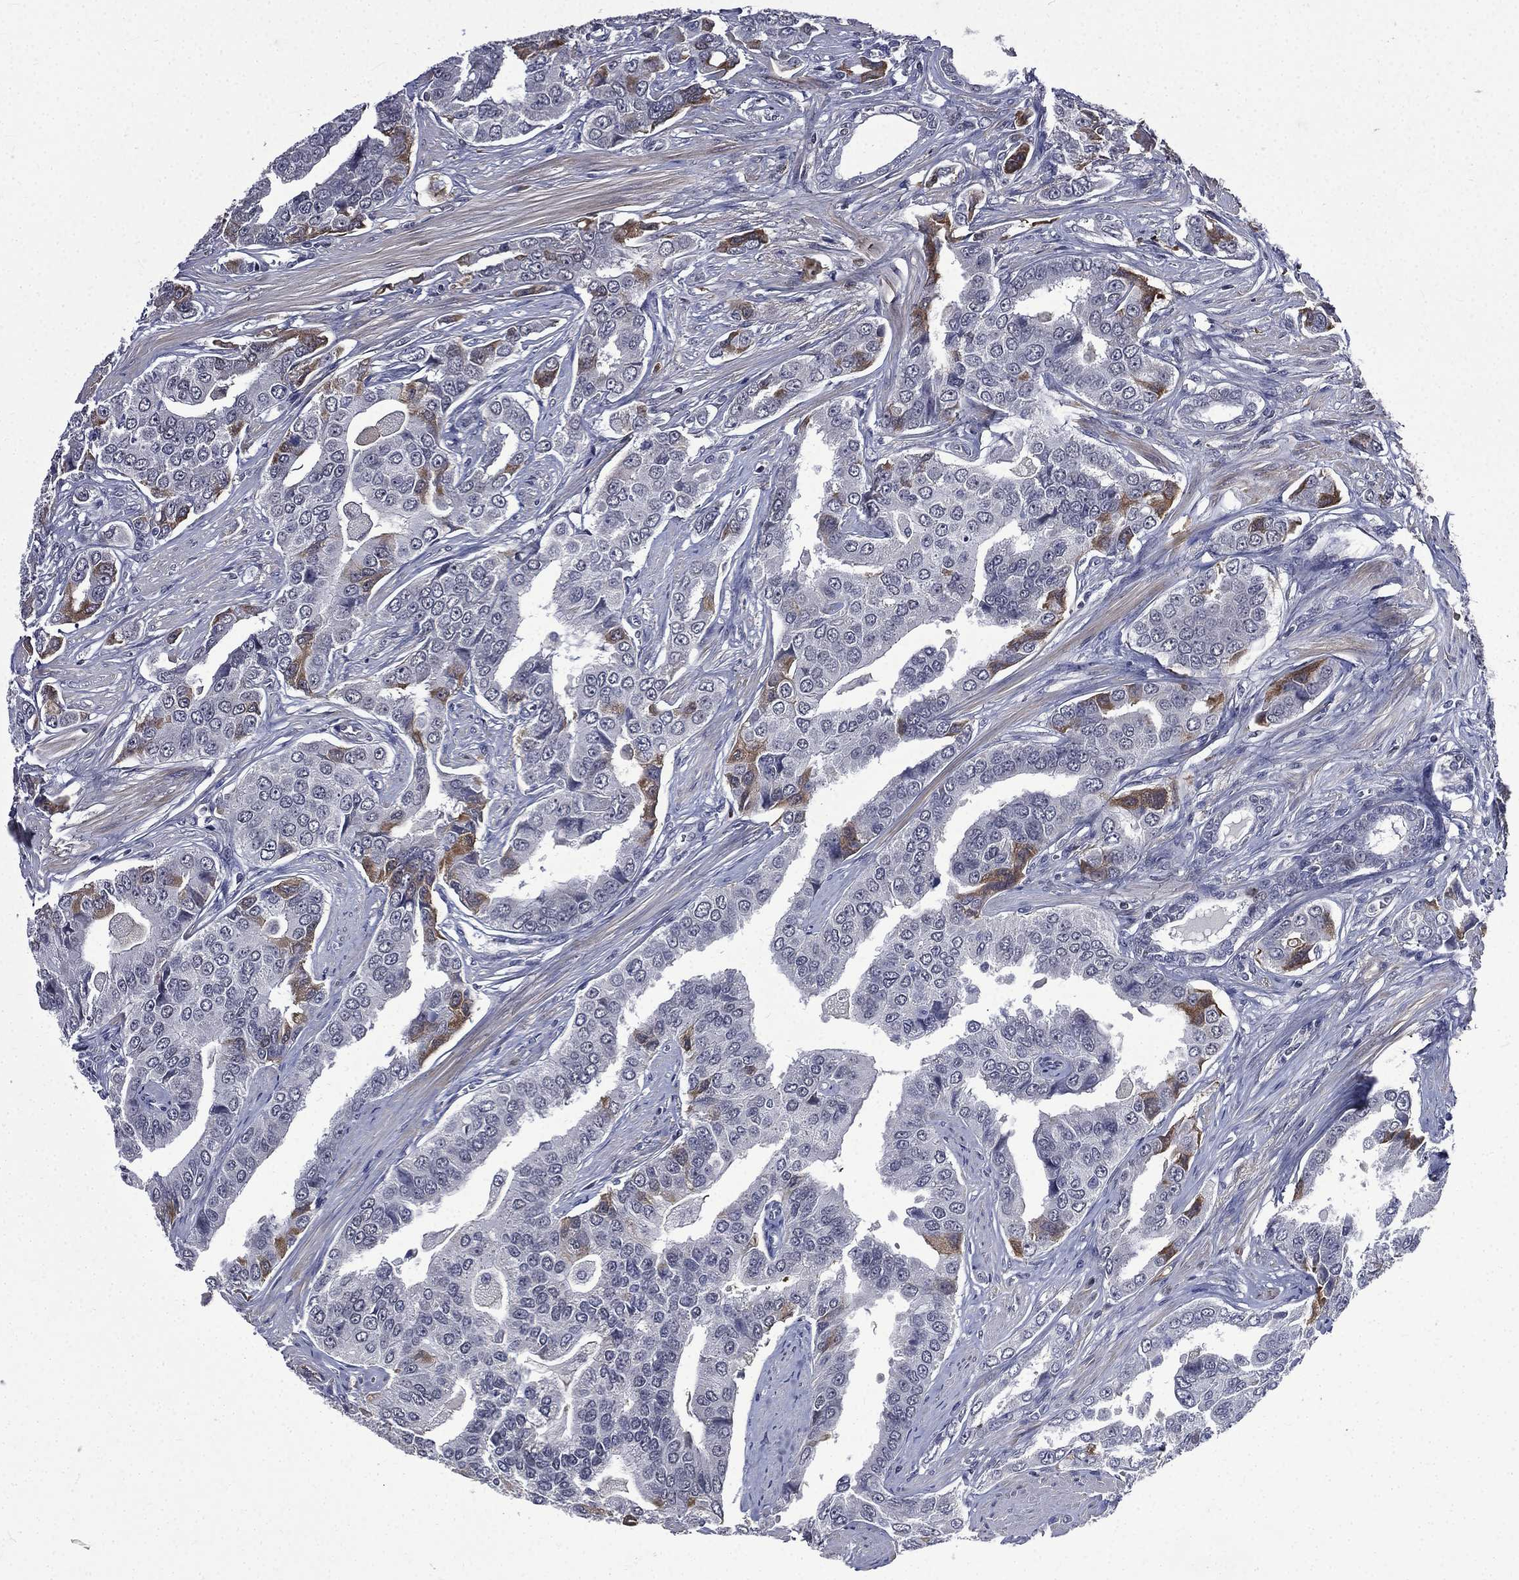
{"staining": {"intensity": "moderate", "quantity": "<25%", "location": "cytoplasmic/membranous"}, "tissue": "prostate cancer", "cell_type": "Tumor cells", "image_type": "cancer", "snomed": [{"axis": "morphology", "description": "Adenocarcinoma, NOS"}, {"axis": "topography", "description": "Prostate and seminal vesicle, NOS"}, {"axis": "topography", "description": "Prostate"}], "caption": "Moderate cytoplasmic/membranous protein staining is seen in approximately <25% of tumor cells in adenocarcinoma (prostate).", "gene": "FGG", "patient": {"sex": "male", "age": 69}}